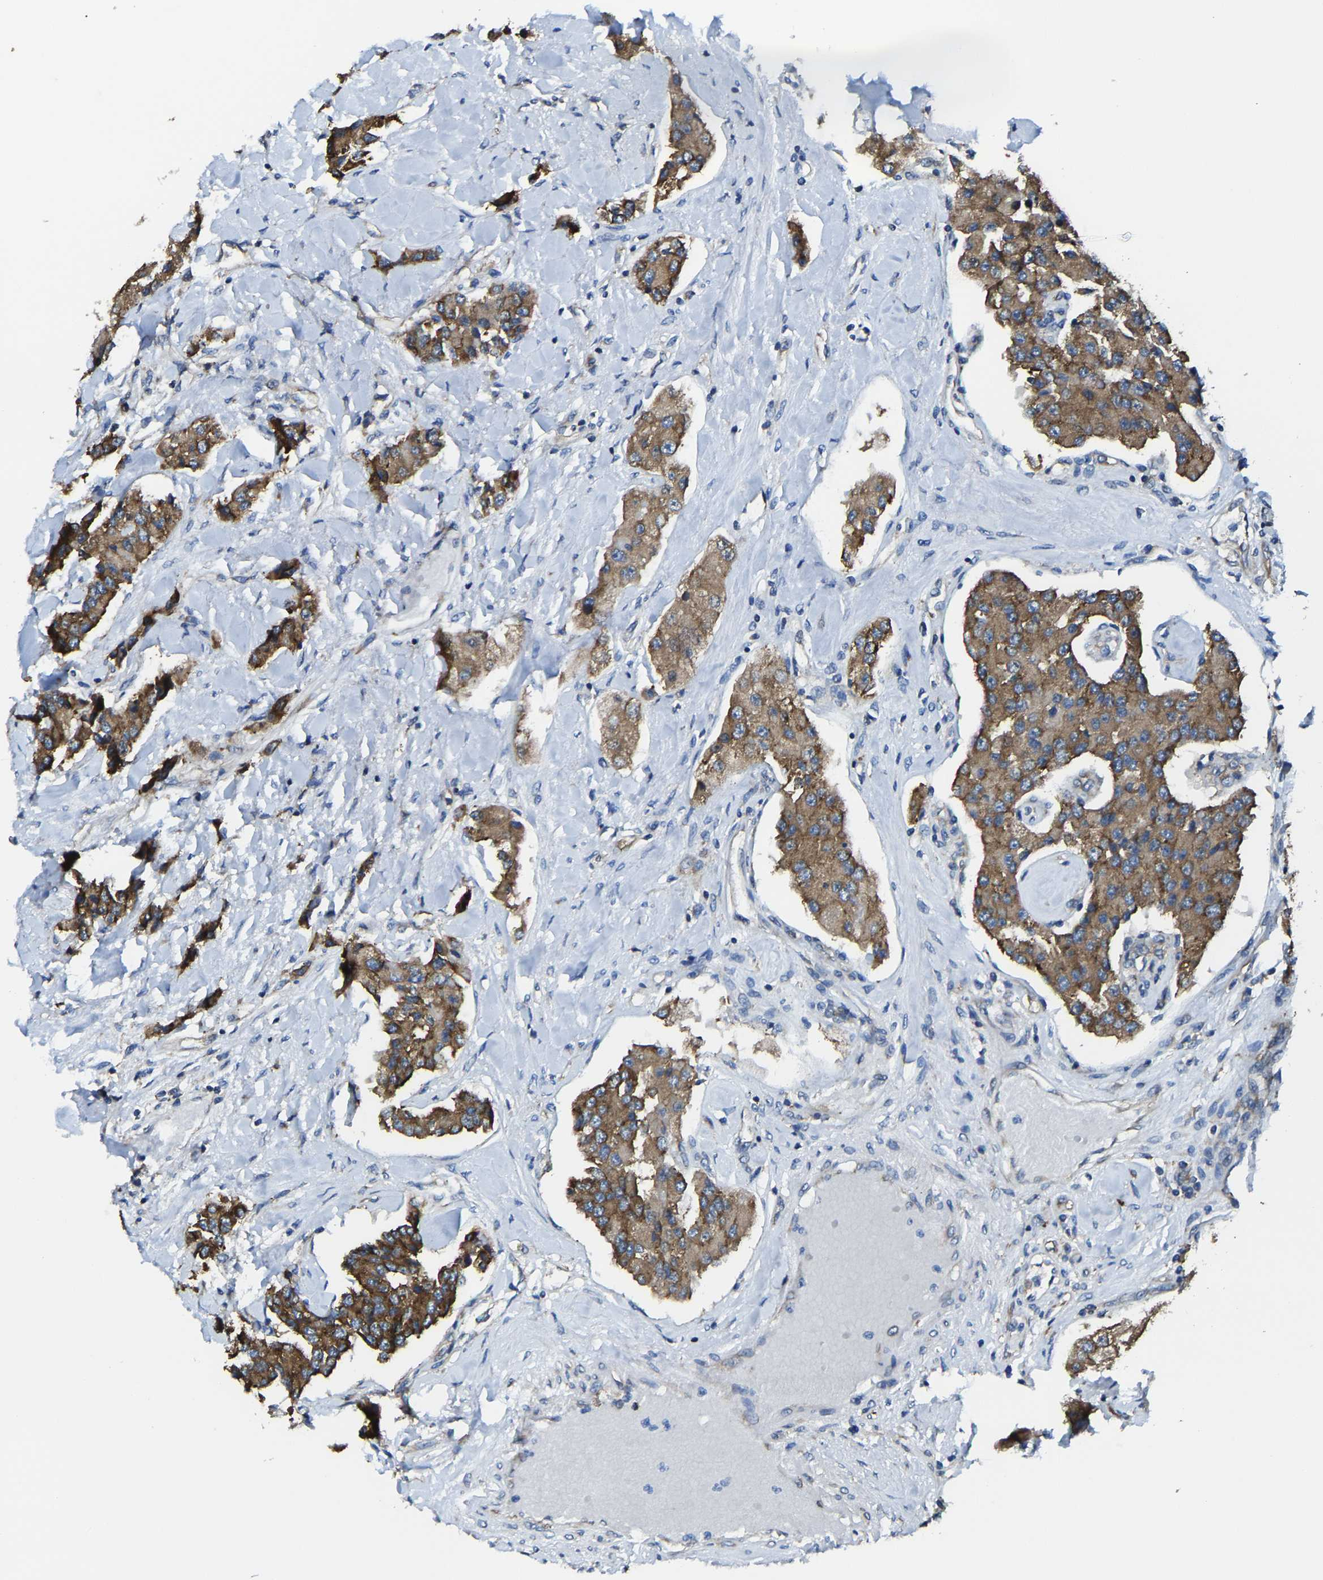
{"staining": {"intensity": "strong", "quantity": ">75%", "location": "cytoplasmic/membranous"}, "tissue": "carcinoid", "cell_type": "Tumor cells", "image_type": "cancer", "snomed": [{"axis": "morphology", "description": "Carcinoid, malignant, NOS"}, {"axis": "topography", "description": "Pancreas"}], "caption": "A high-resolution micrograph shows immunohistochemistry (IHC) staining of carcinoid, which exhibits strong cytoplasmic/membranous expression in approximately >75% of tumor cells. The staining was performed using DAB to visualize the protein expression in brown, while the nuclei were stained in blue with hematoxylin (Magnification: 20x).", "gene": "G3BP2", "patient": {"sex": "male", "age": 41}}